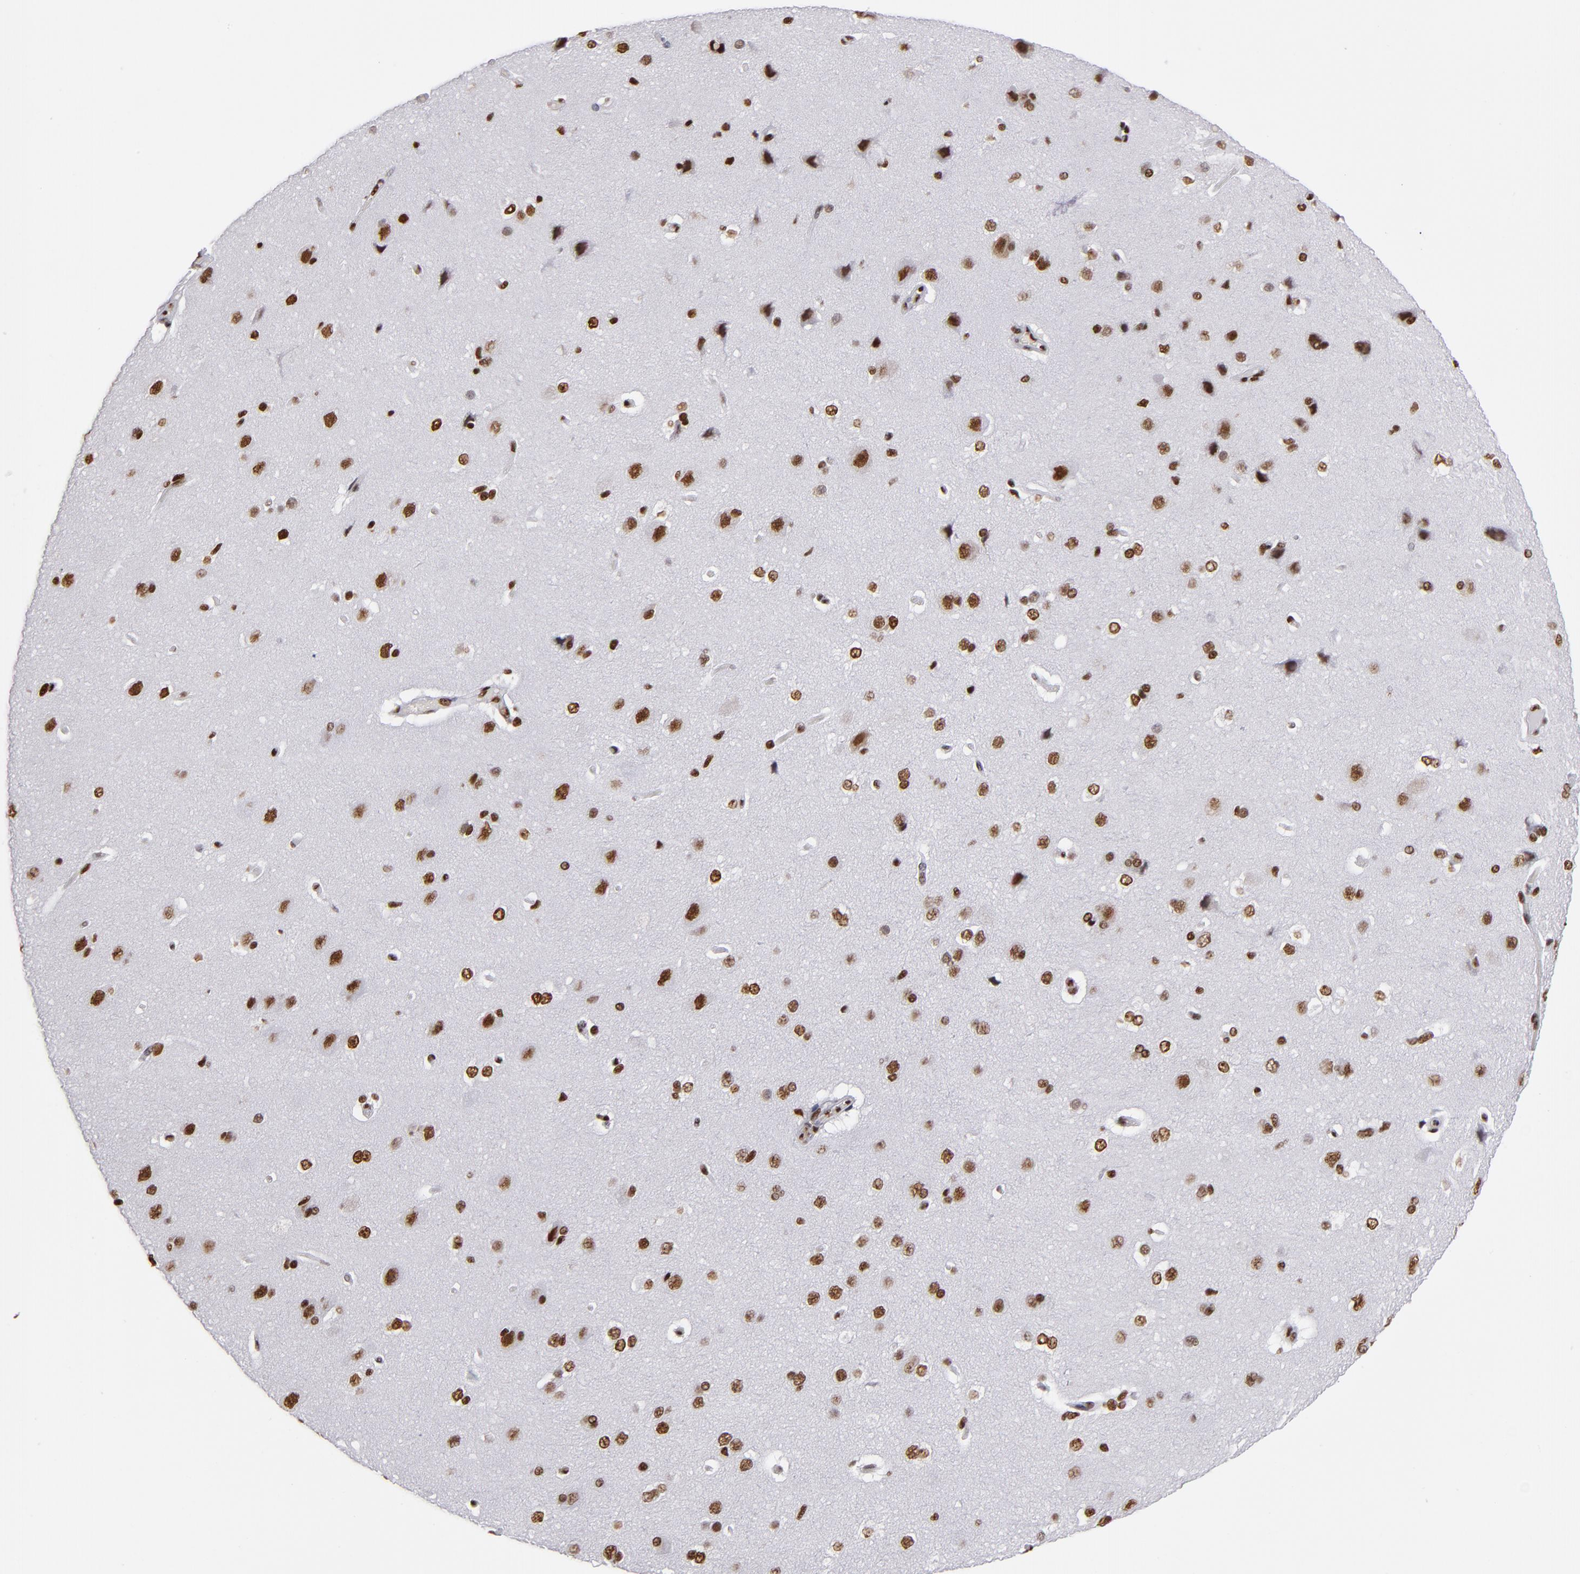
{"staining": {"intensity": "moderate", "quantity": ">75%", "location": "nuclear"}, "tissue": "cerebral cortex", "cell_type": "Endothelial cells", "image_type": "normal", "snomed": [{"axis": "morphology", "description": "Normal tissue, NOS"}, {"axis": "topography", "description": "Cerebral cortex"}], "caption": "Immunohistochemical staining of unremarkable human cerebral cortex exhibits moderate nuclear protein positivity in approximately >75% of endothelial cells.", "gene": "MRE11", "patient": {"sex": "female", "age": 45}}